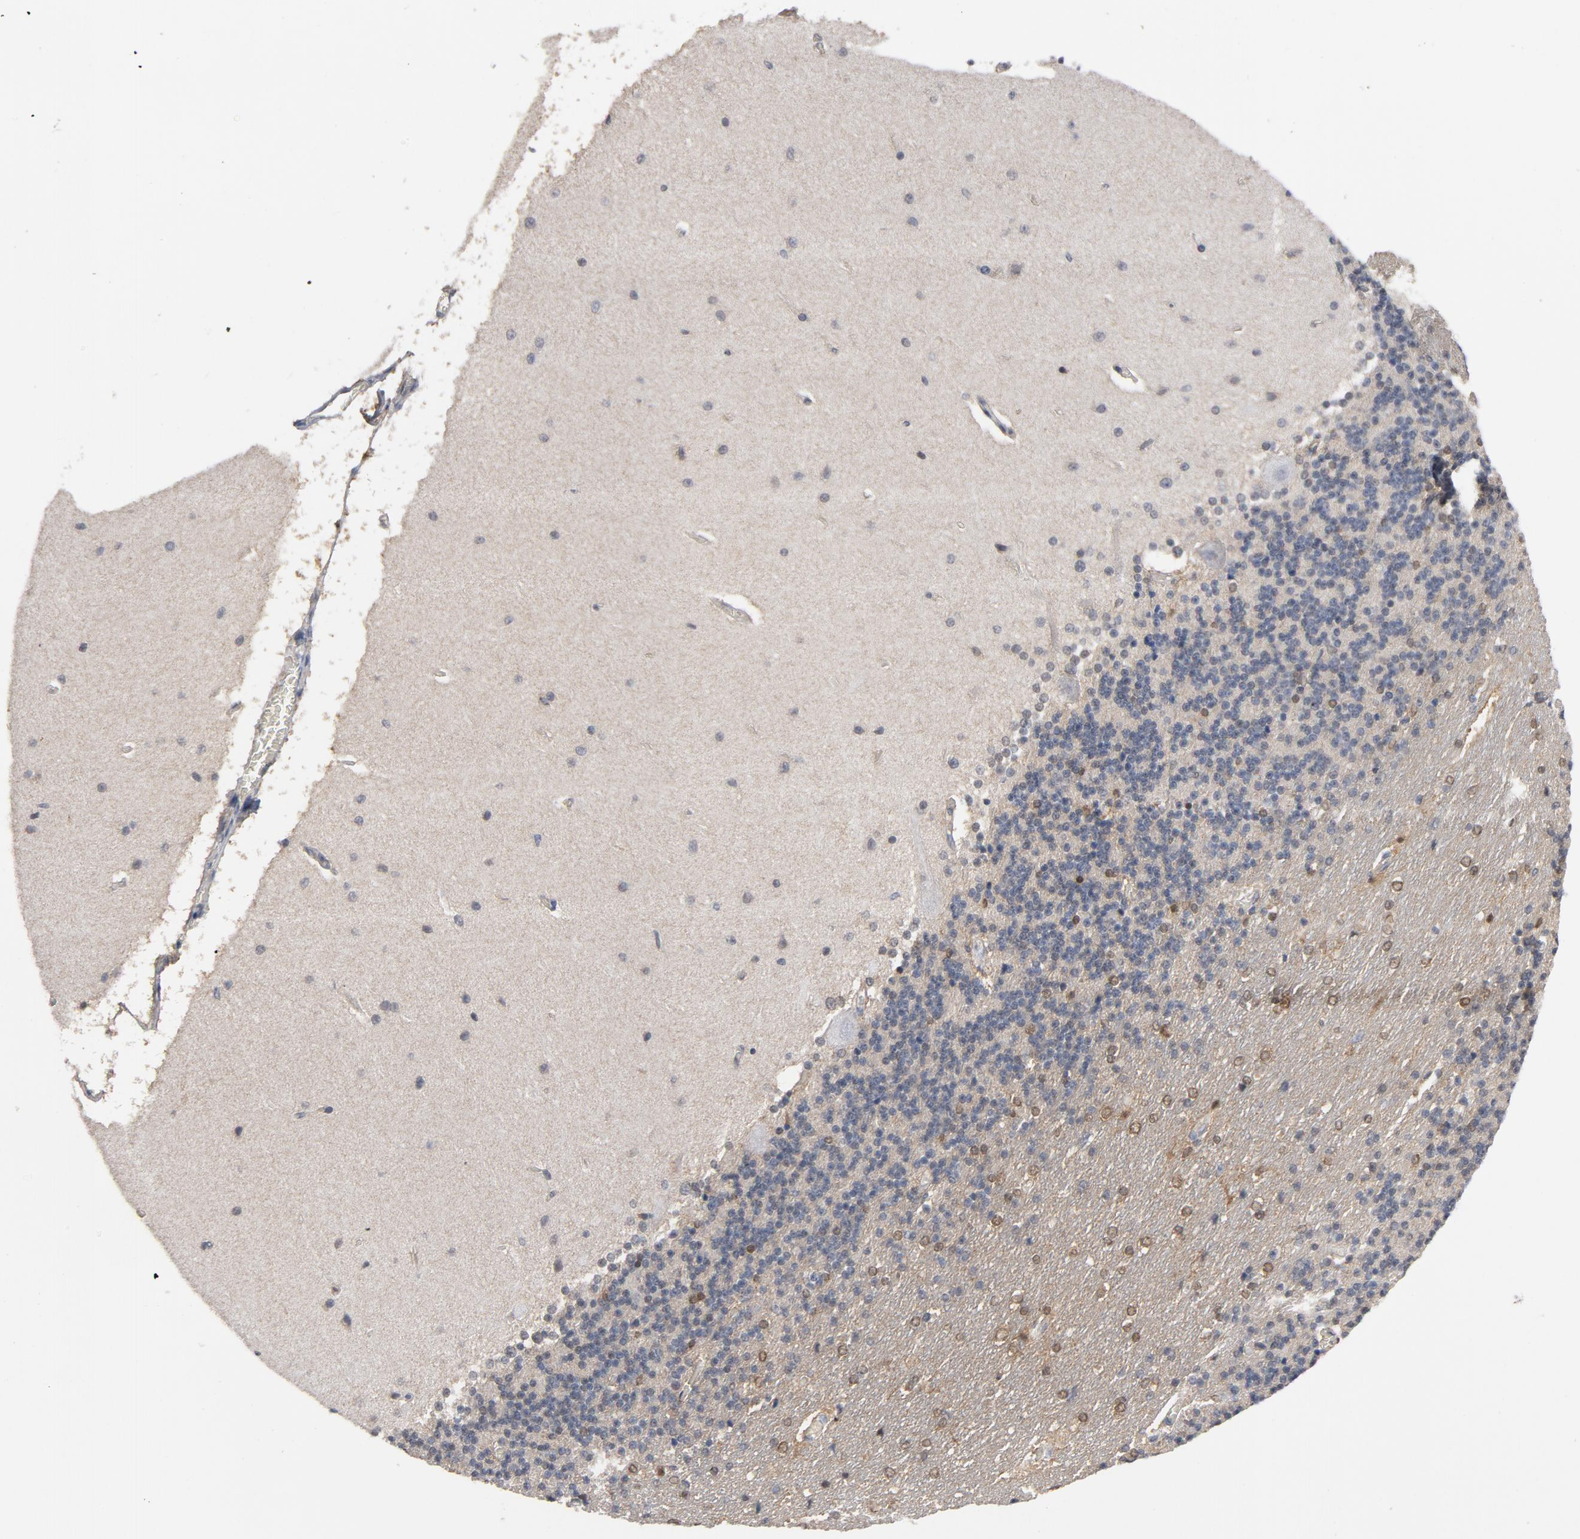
{"staining": {"intensity": "moderate", "quantity": ">75%", "location": "nuclear"}, "tissue": "cerebellum", "cell_type": "Cells in granular layer", "image_type": "normal", "snomed": [{"axis": "morphology", "description": "Normal tissue, NOS"}, {"axis": "topography", "description": "Cerebellum"}], "caption": "Human cerebellum stained with a brown dye exhibits moderate nuclear positive positivity in about >75% of cells in granular layer.", "gene": "PRDX1", "patient": {"sex": "female", "age": 54}}